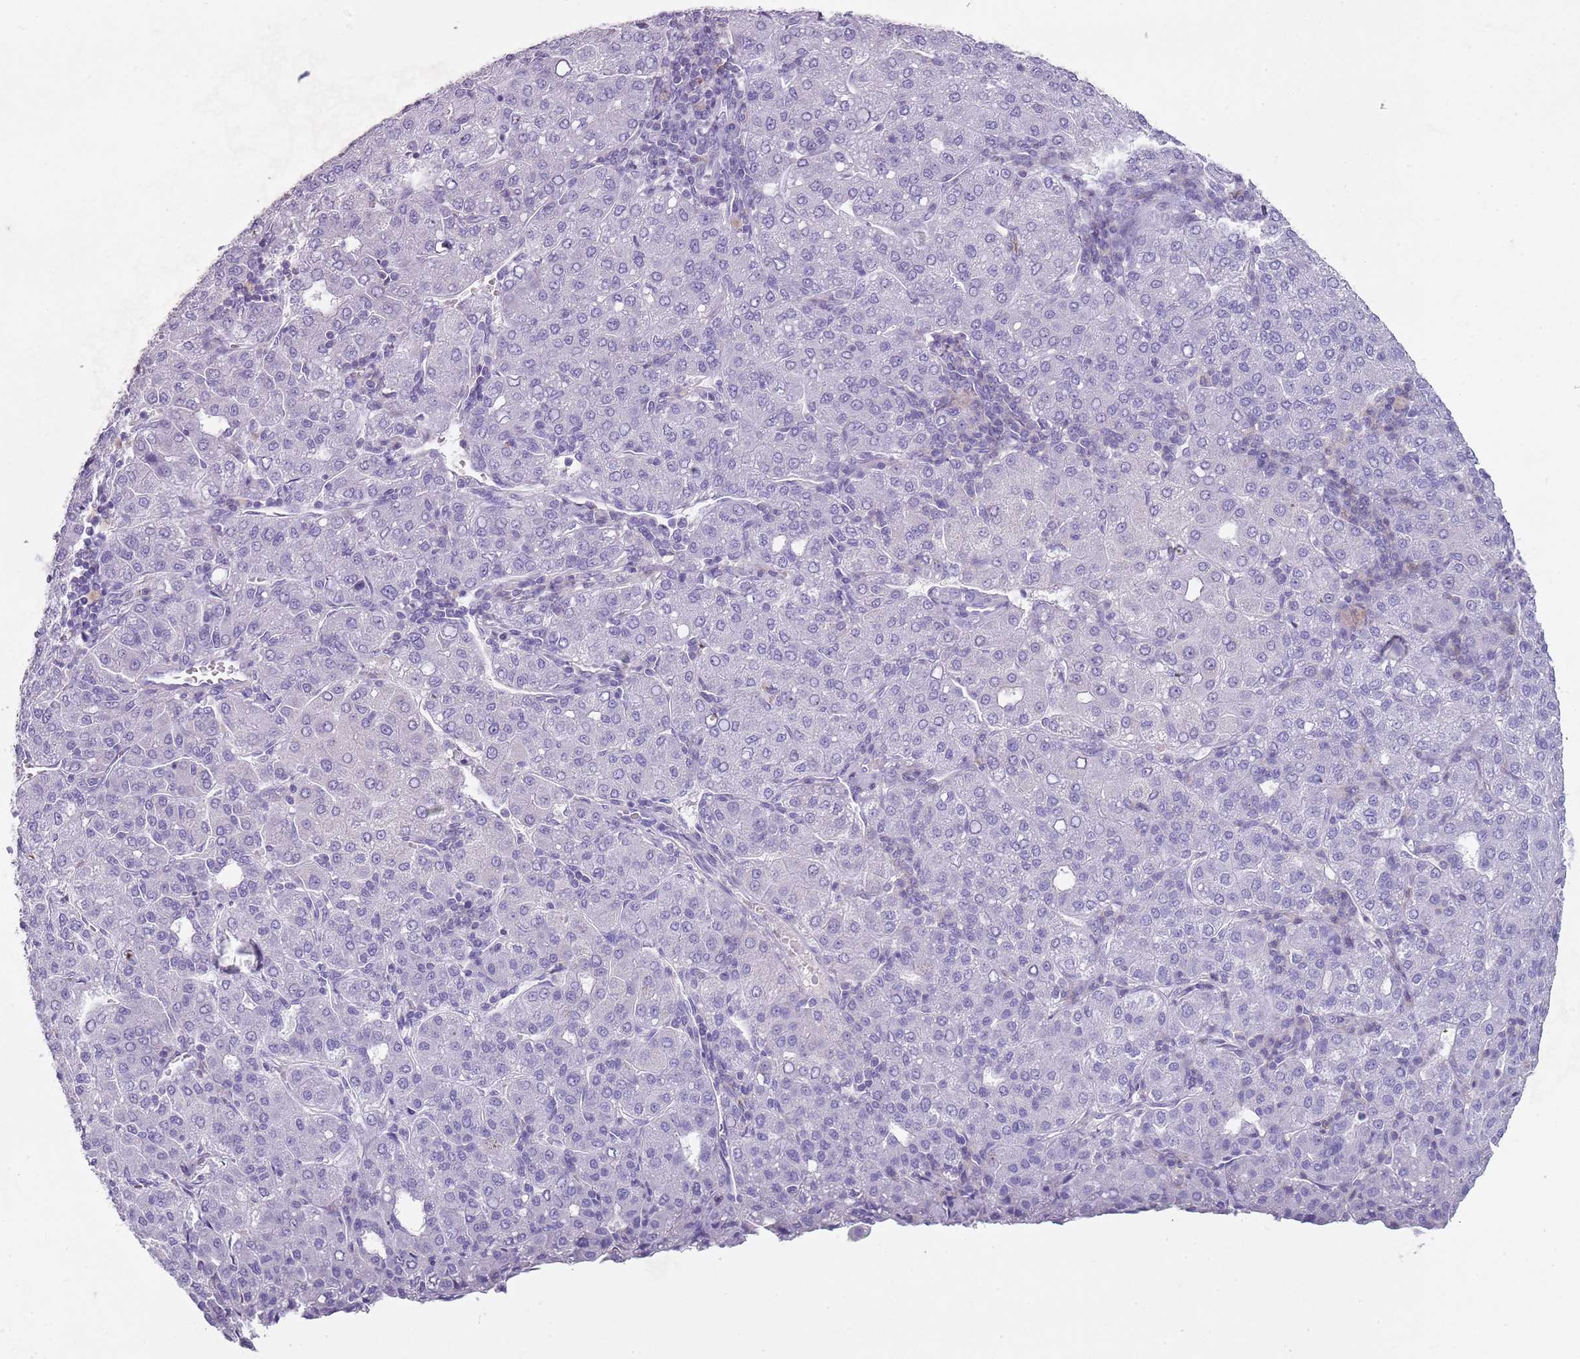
{"staining": {"intensity": "negative", "quantity": "none", "location": "none"}, "tissue": "liver cancer", "cell_type": "Tumor cells", "image_type": "cancer", "snomed": [{"axis": "morphology", "description": "Carcinoma, Hepatocellular, NOS"}, {"axis": "topography", "description": "Liver"}], "caption": "Hepatocellular carcinoma (liver) was stained to show a protein in brown. There is no significant positivity in tumor cells.", "gene": "NBPF20", "patient": {"sex": "male", "age": 65}}